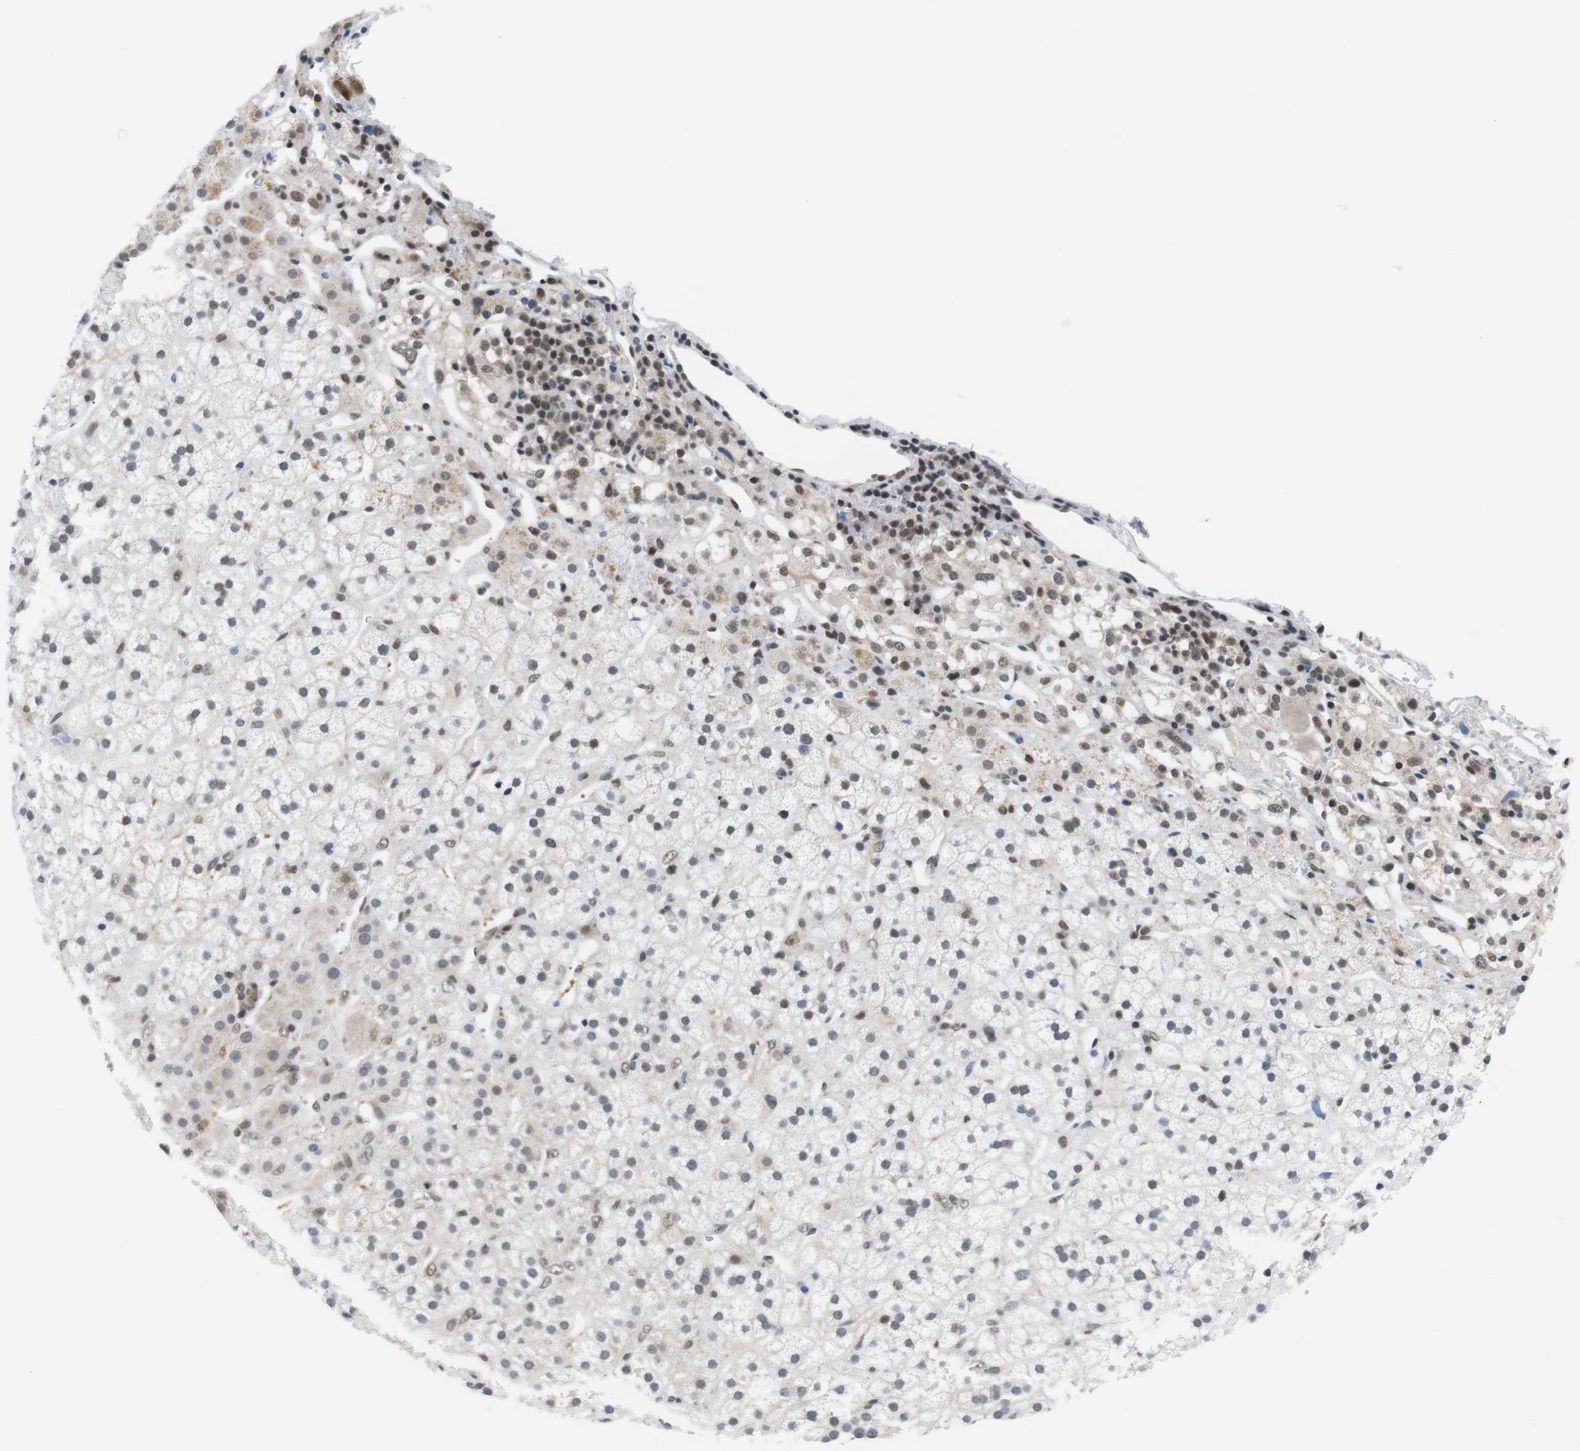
{"staining": {"intensity": "moderate", "quantity": "<25%", "location": "cytoplasmic/membranous,nuclear"}, "tissue": "adrenal gland", "cell_type": "Glandular cells", "image_type": "normal", "snomed": [{"axis": "morphology", "description": "Normal tissue, NOS"}, {"axis": "topography", "description": "Adrenal gland"}], "caption": "This micrograph shows immunohistochemistry (IHC) staining of normal adrenal gland, with low moderate cytoplasmic/membranous,nuclear expression in approximately <25% of glandular cells.", "gene": "BRD4", "patient": {"sex": "male", "age": 56}}